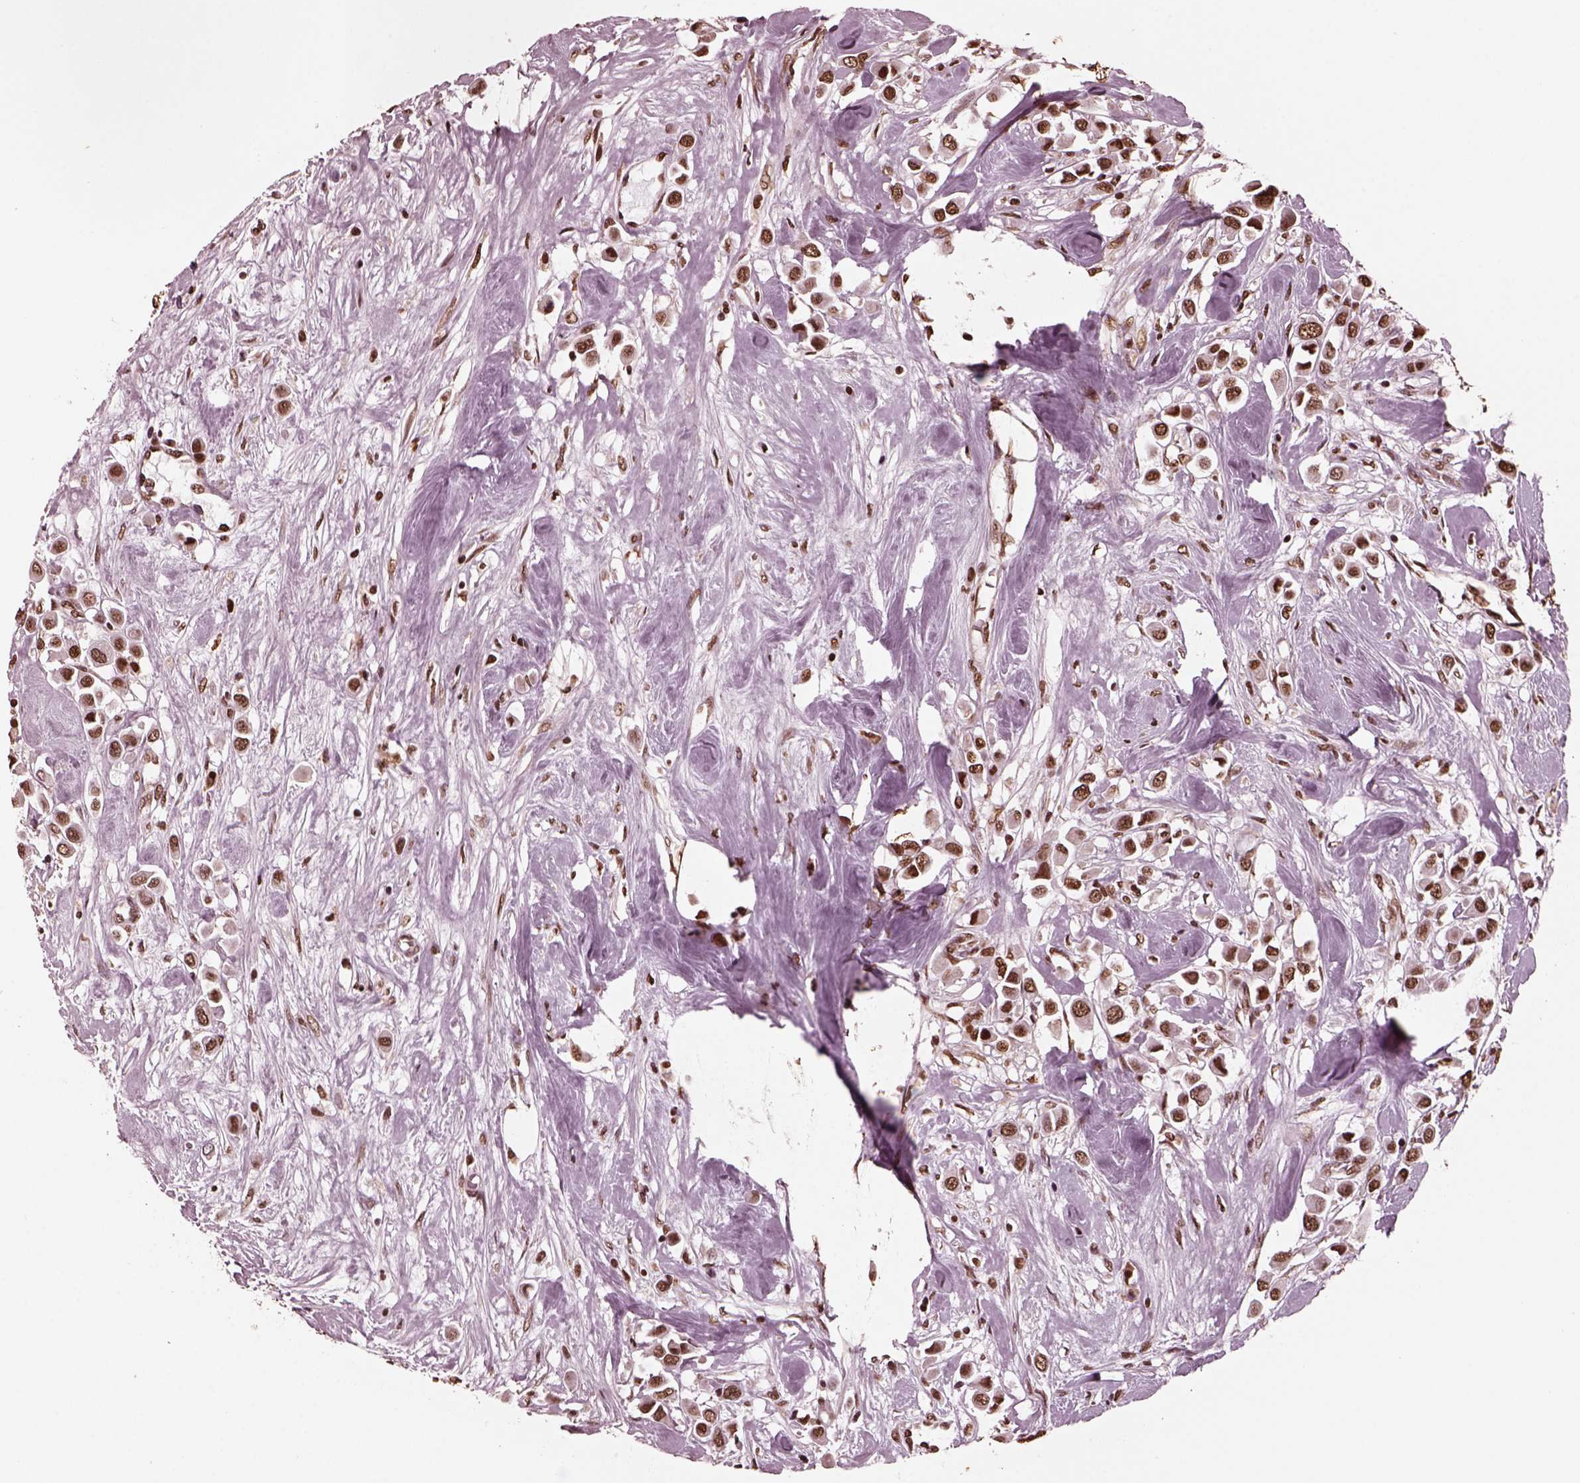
{"staining": {"intensity": "strong", "quantity": ">75%", "location": "nuclear"}, "tissue": "breast cancer", "cell_type": "Tumor cells", "image_type": "cancer", "snomed": [{"axis": "morphology", "description": "Duct carcinoma"}, {"axis": "topography", "description": "Breast"}], "caption": "A brown stain labels strong nuclear expression of a protein in breast cancer tumor cells. Using DAB (brown) and hematoxylin (blue) stains, captured at high magnification using brightfield microscopy.", "gene": "NSD1", "patient": {"sex": "female", "age": 61}}